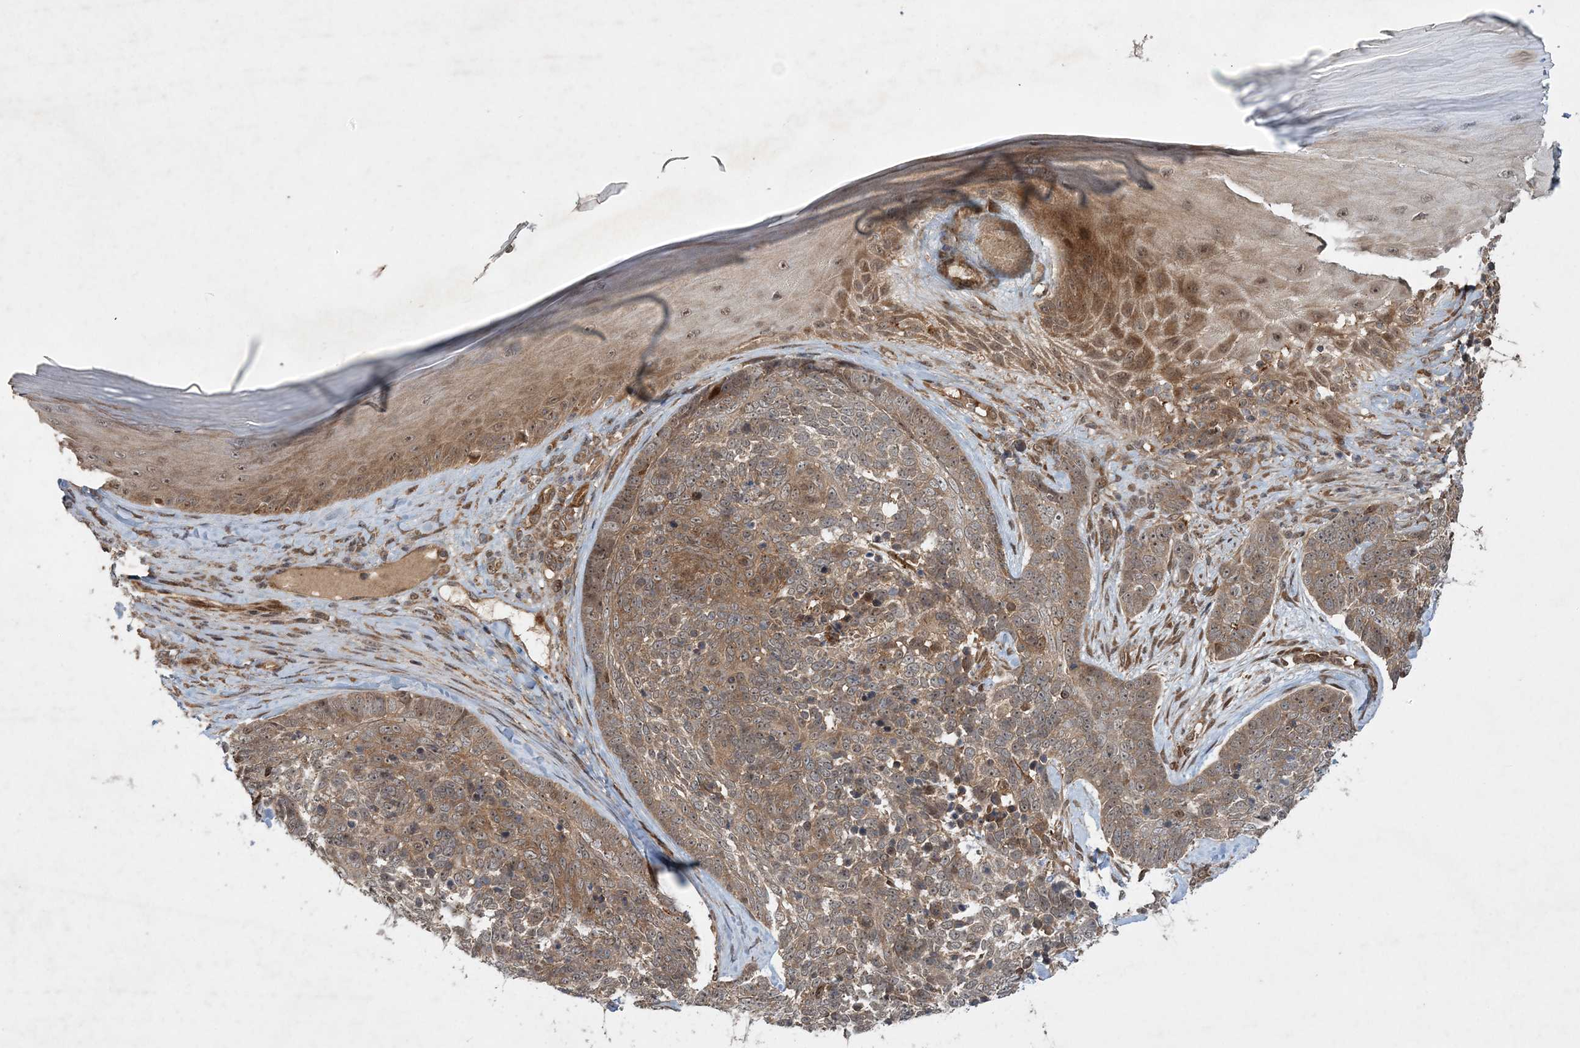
{"staining": {"intensity": "weak", "quantity": ">75%", "location": "cytoplasmic/membranous"}, "tissue": "skin cancer", "cell_type": "Tumor cells", "image_type": "cancer", "snomed": [{"axis": "morphology", "description": "Basal cell carcinoma"}, {"axis": "topography", "description": "Skin"}], "caption": "The histopathology image demonstrates a brown stain indicating the presence of a protein in the cytoplasmic/membranous of tumor cells in skin cancer.", "gene": "UBTD2", "patient": {"sex": "female", "age": 81}}